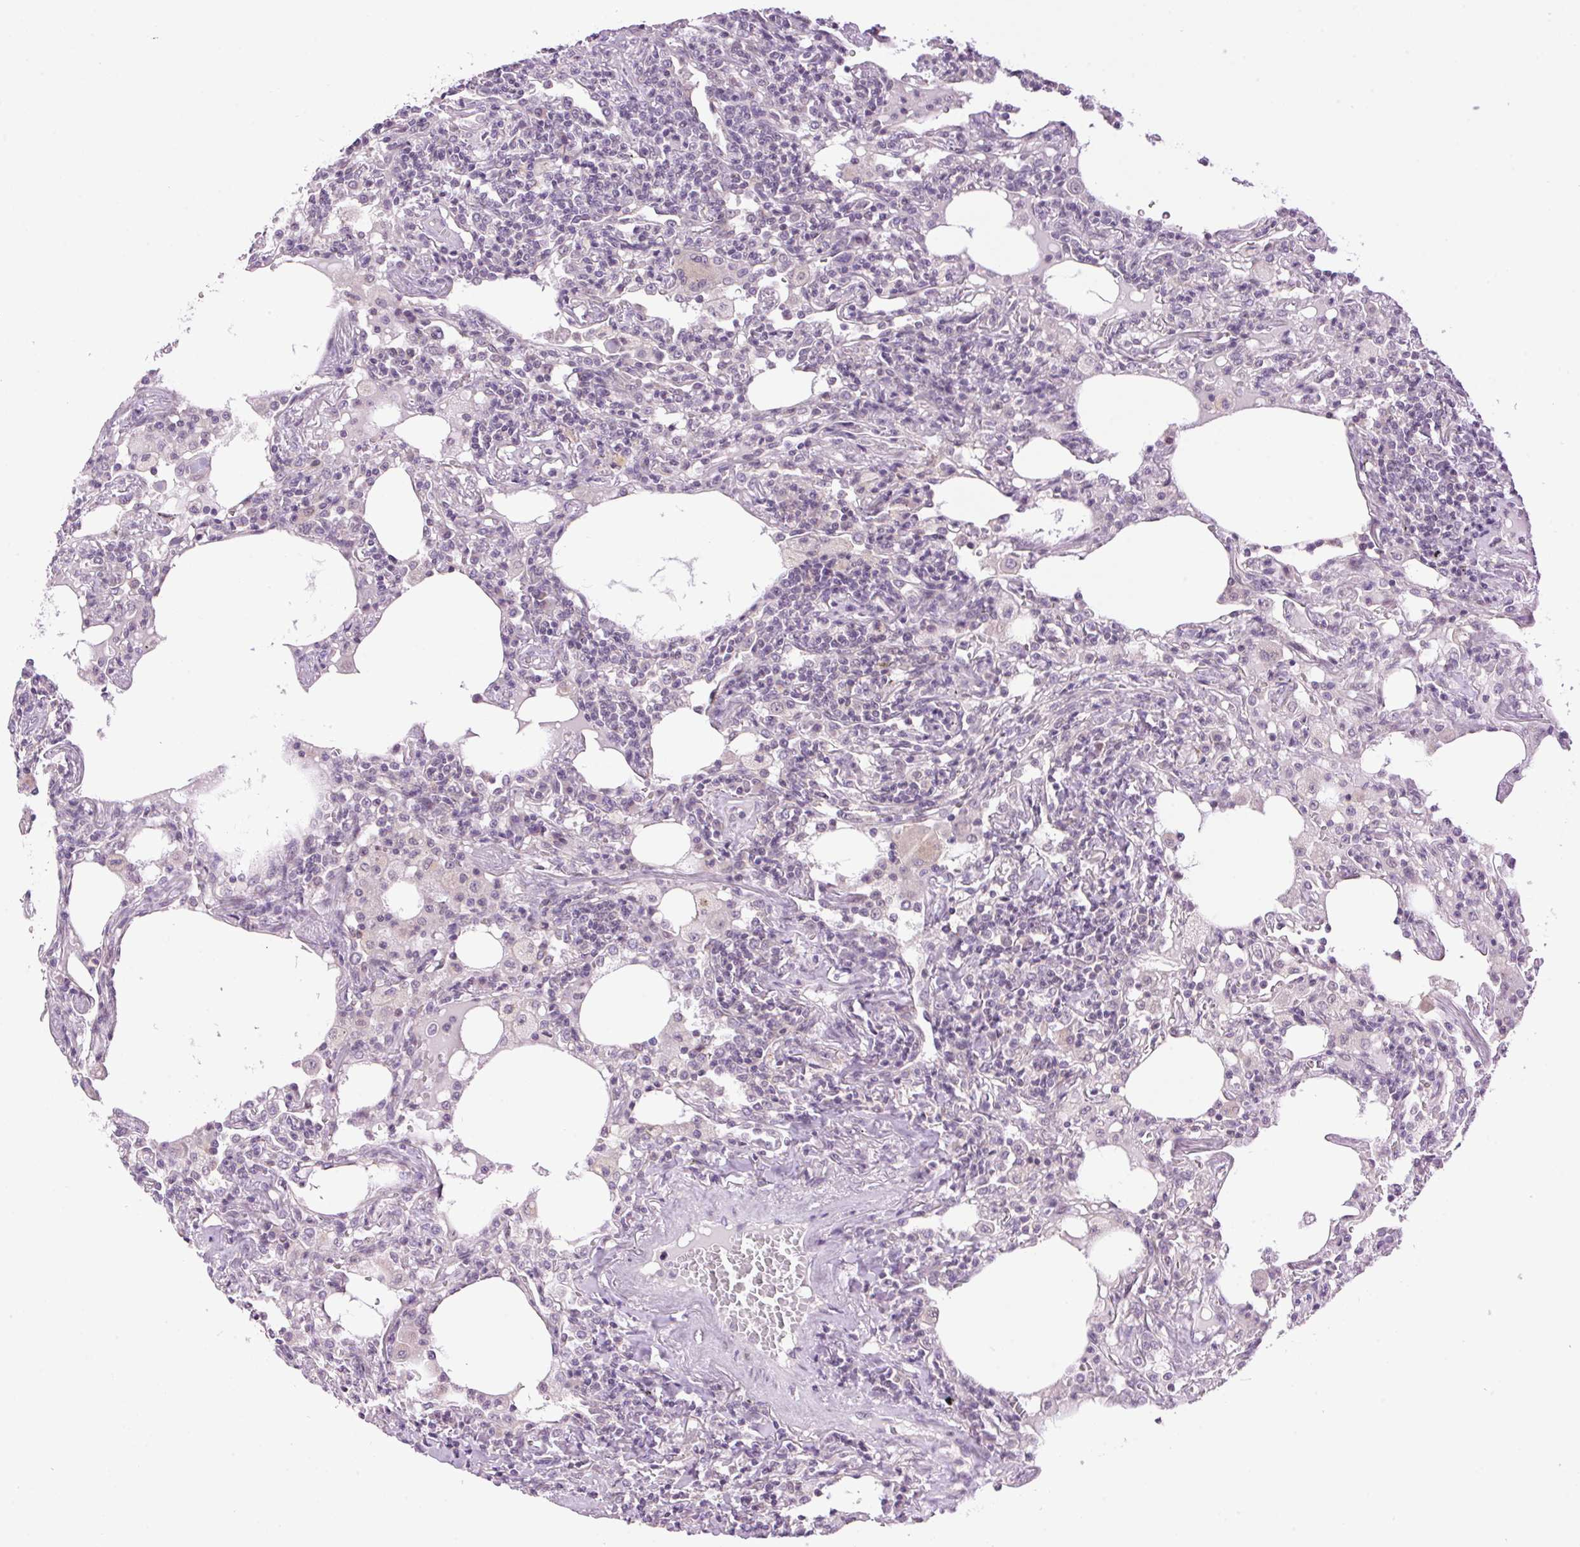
{"staining": {"intensity": "negative", "quantity": "none", "location": "none"}, "tissue": "lymphoma", "cell_type": "Tumor cells", "image_type": "cancer", "snomed": [{"axis": "morphology", "description": "Malignant lymphoma, non-Hodgkin's type, Low grade"}, {"axis": "topography", "description": "Lung"}], "caption": "Low-grade malignant lymphoma, non-Hodgkin's type stained for a protein using immunohistochemistry reveals no positivity tumor cells.", "gene": "SMIM13", "patient": {"sex": "female", "age": 71}}